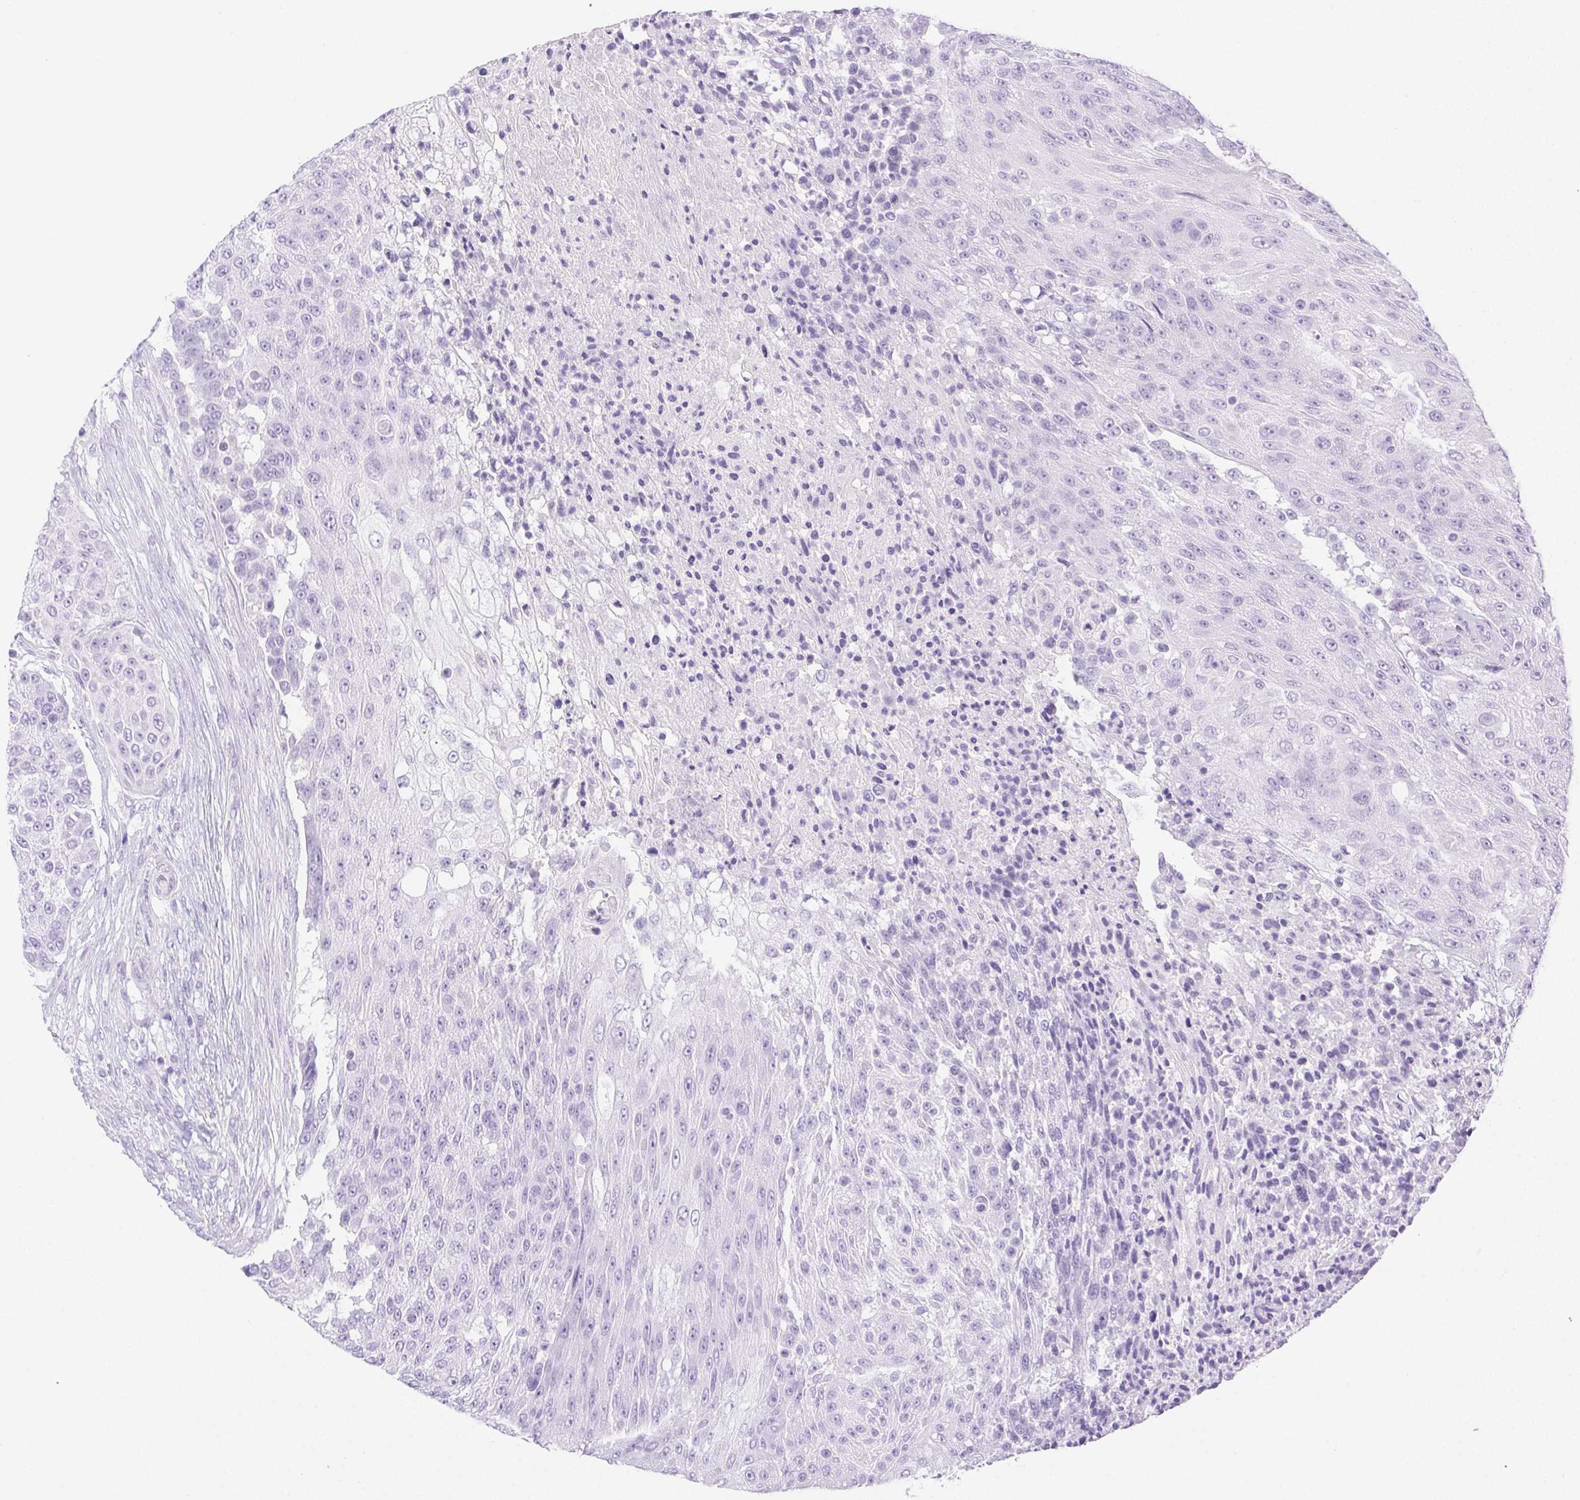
{"staining": {"intensity": "negative", "quantity": "none", "location": "none"}, "tissue": "urothelial cancer", "cell_type": "Tumor cells", "image_type": "cancer", "snomed": [{"axis": "morphology", "description": "Urothelial carcinoma, High grade"}, {"axis": "topography", "description": "Urinary bladder"}], "caption": "Tumor cells are negative for protein expression in human urothelial carcinoma (high-grade).", "gene": "SPACA4", "patient": {"sex": "female", "age": 63}}